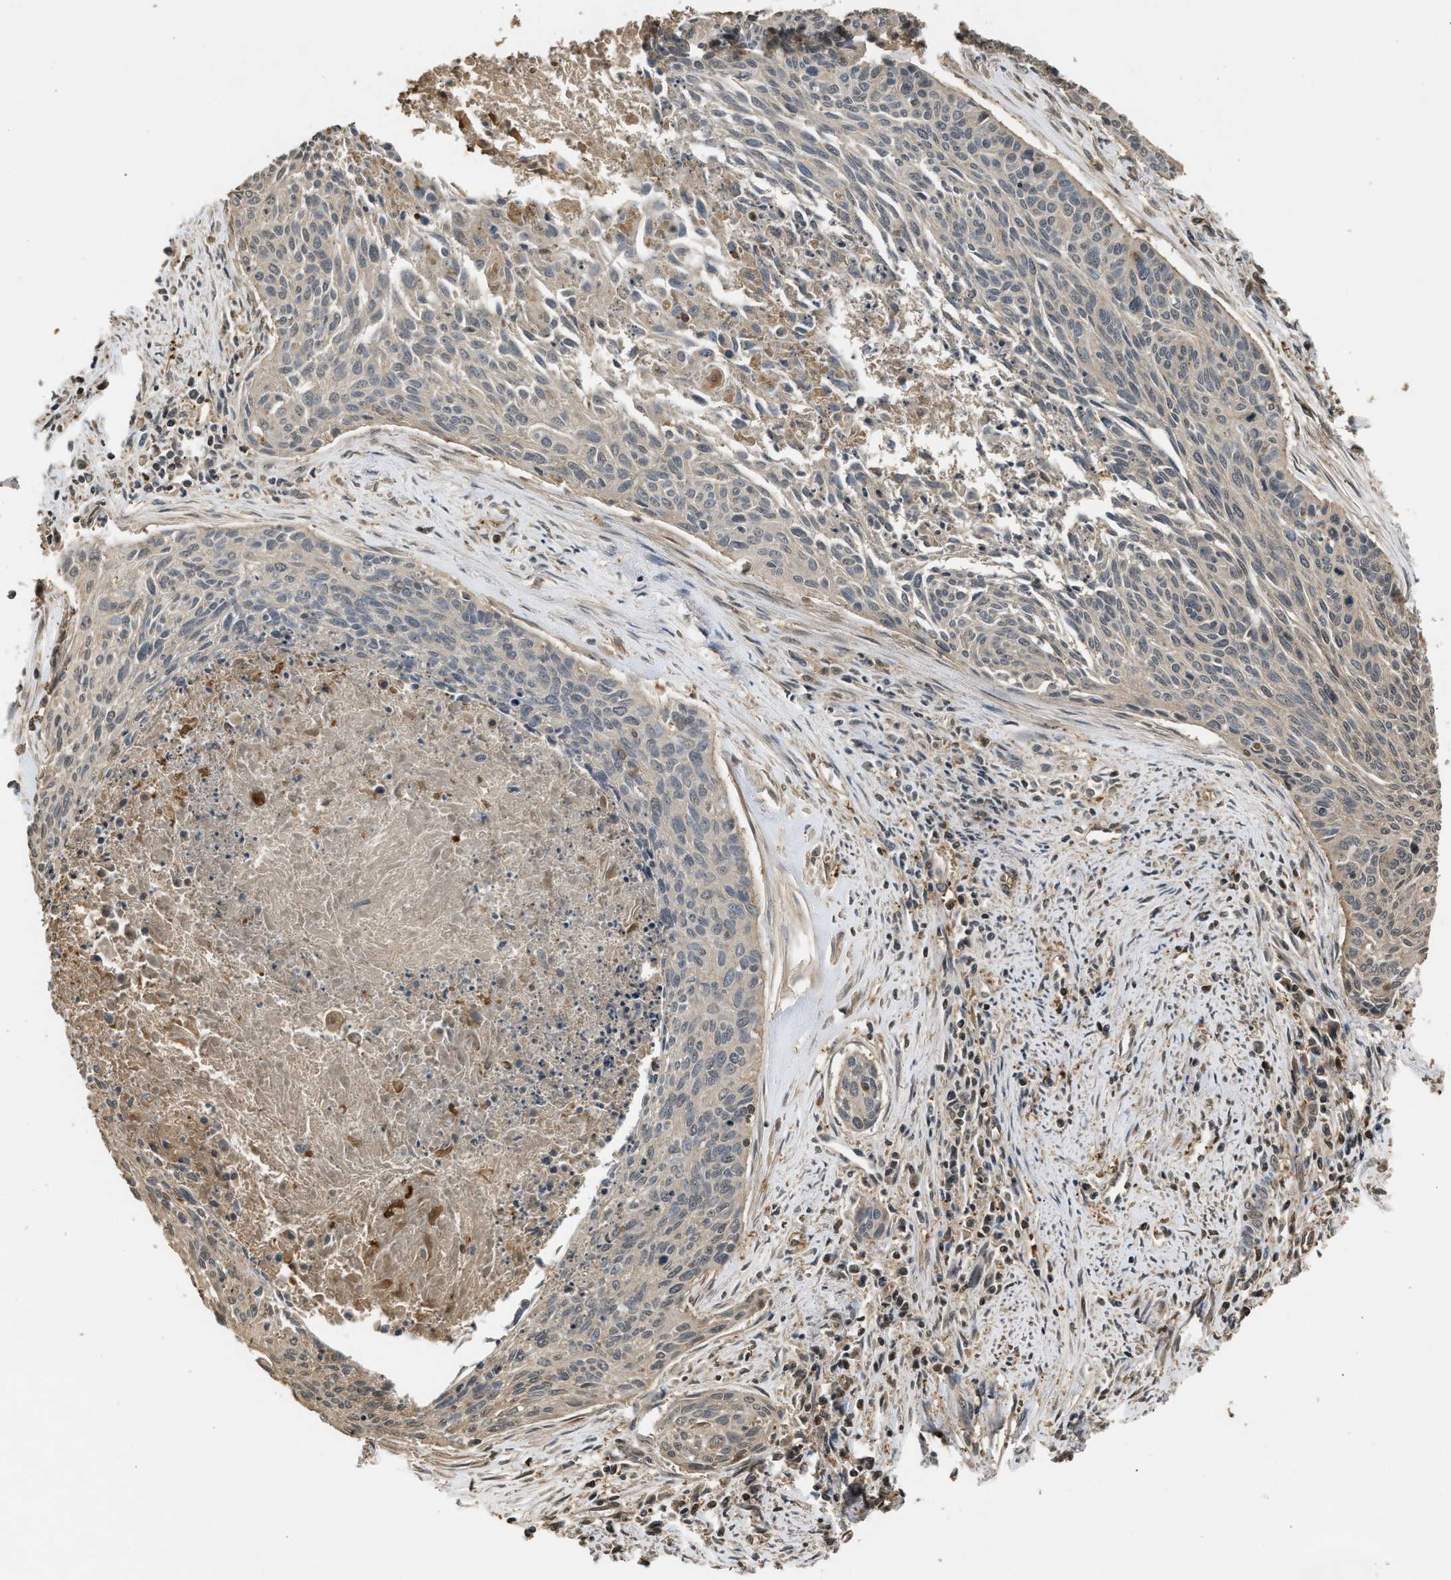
{"staining": {"intensity": "negative", "quantity": "none", "location": "none"}, "tissue": "cervical cancer", "cell_type": "Tumor cells", "image_type": "cancer", "snomed": [{"axis": "morphology", "description": "Squamous cell carcinoma, NOS"}, {"axis": "topography", "description": "Cervix"}], "caption": "A high-resolution histopathology image shows immunohistochemistry staining of cervical cancer (squamous cell carcinoma), which displays no significant staining in tumor cells. (Stains: DAB immunohistochemistry (IHC) with hematoxylin counter stain, Microscopy: brightfield microscopy at high magnification).", "gene": "ARHGDIA", "patient": {"sex": "female", "age": 55}}